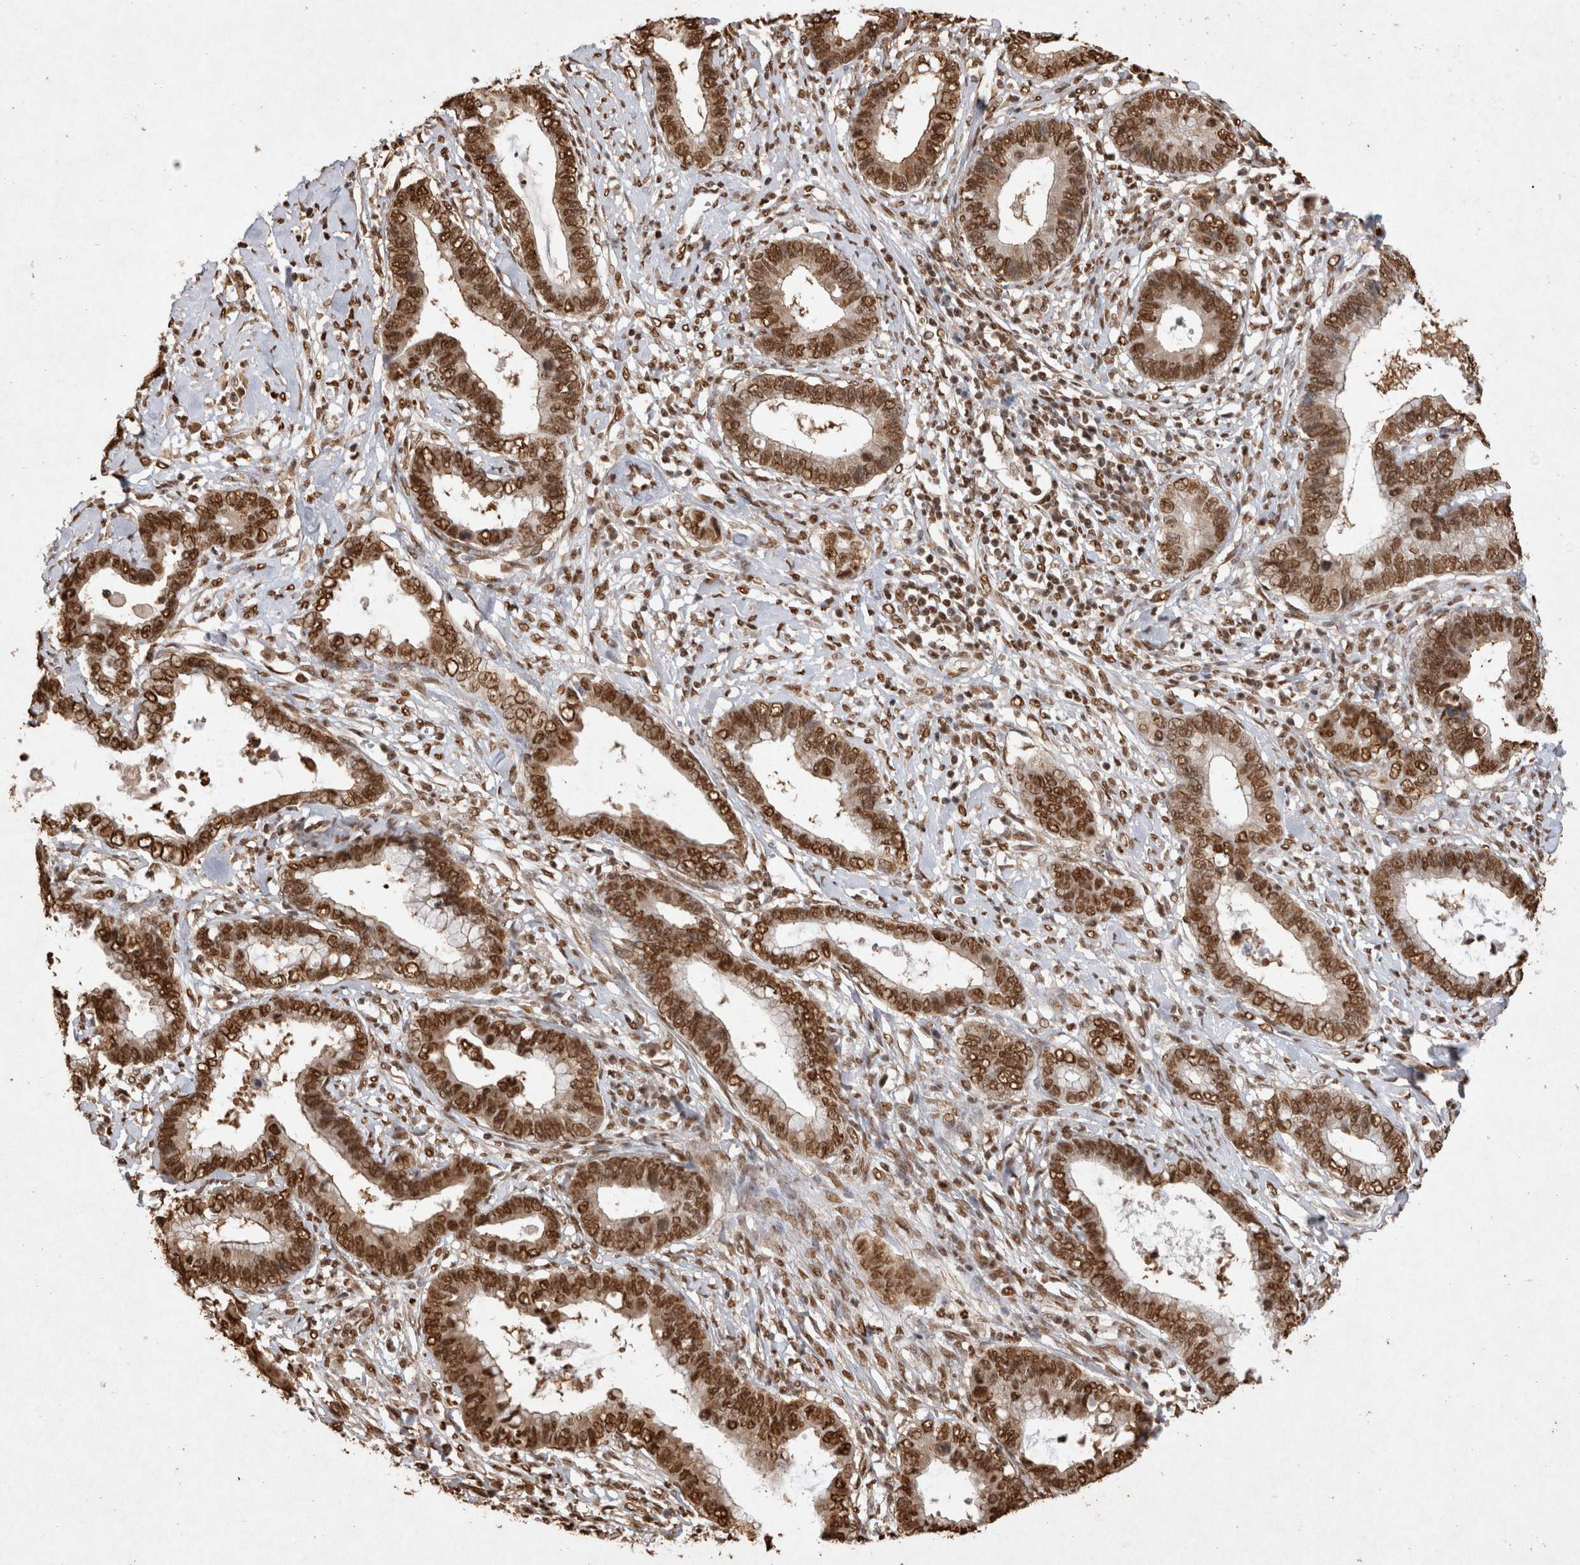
{"staining": {"intensity": "strong", "quantity": ">75%", "location": "cytoplasmic/membranous,nuclear"}, "tissue": "cervical cancer", "cell_type": "Tumor cells", "image_type": "cancer", "snomed": [{"axis": "morphology", "description": "Adenocarcinoma, NOS"}, {"axis": "topography", "description": "Cervix"}], "caption": "A high amount of strong cytoplasmic/membranous and nuclear staining is identified in approximately >75% of tumor cells in cervical adenocarcinoma tissue.", "gene": "HDGF", "patient": {"sex": "female", "age": 44}}